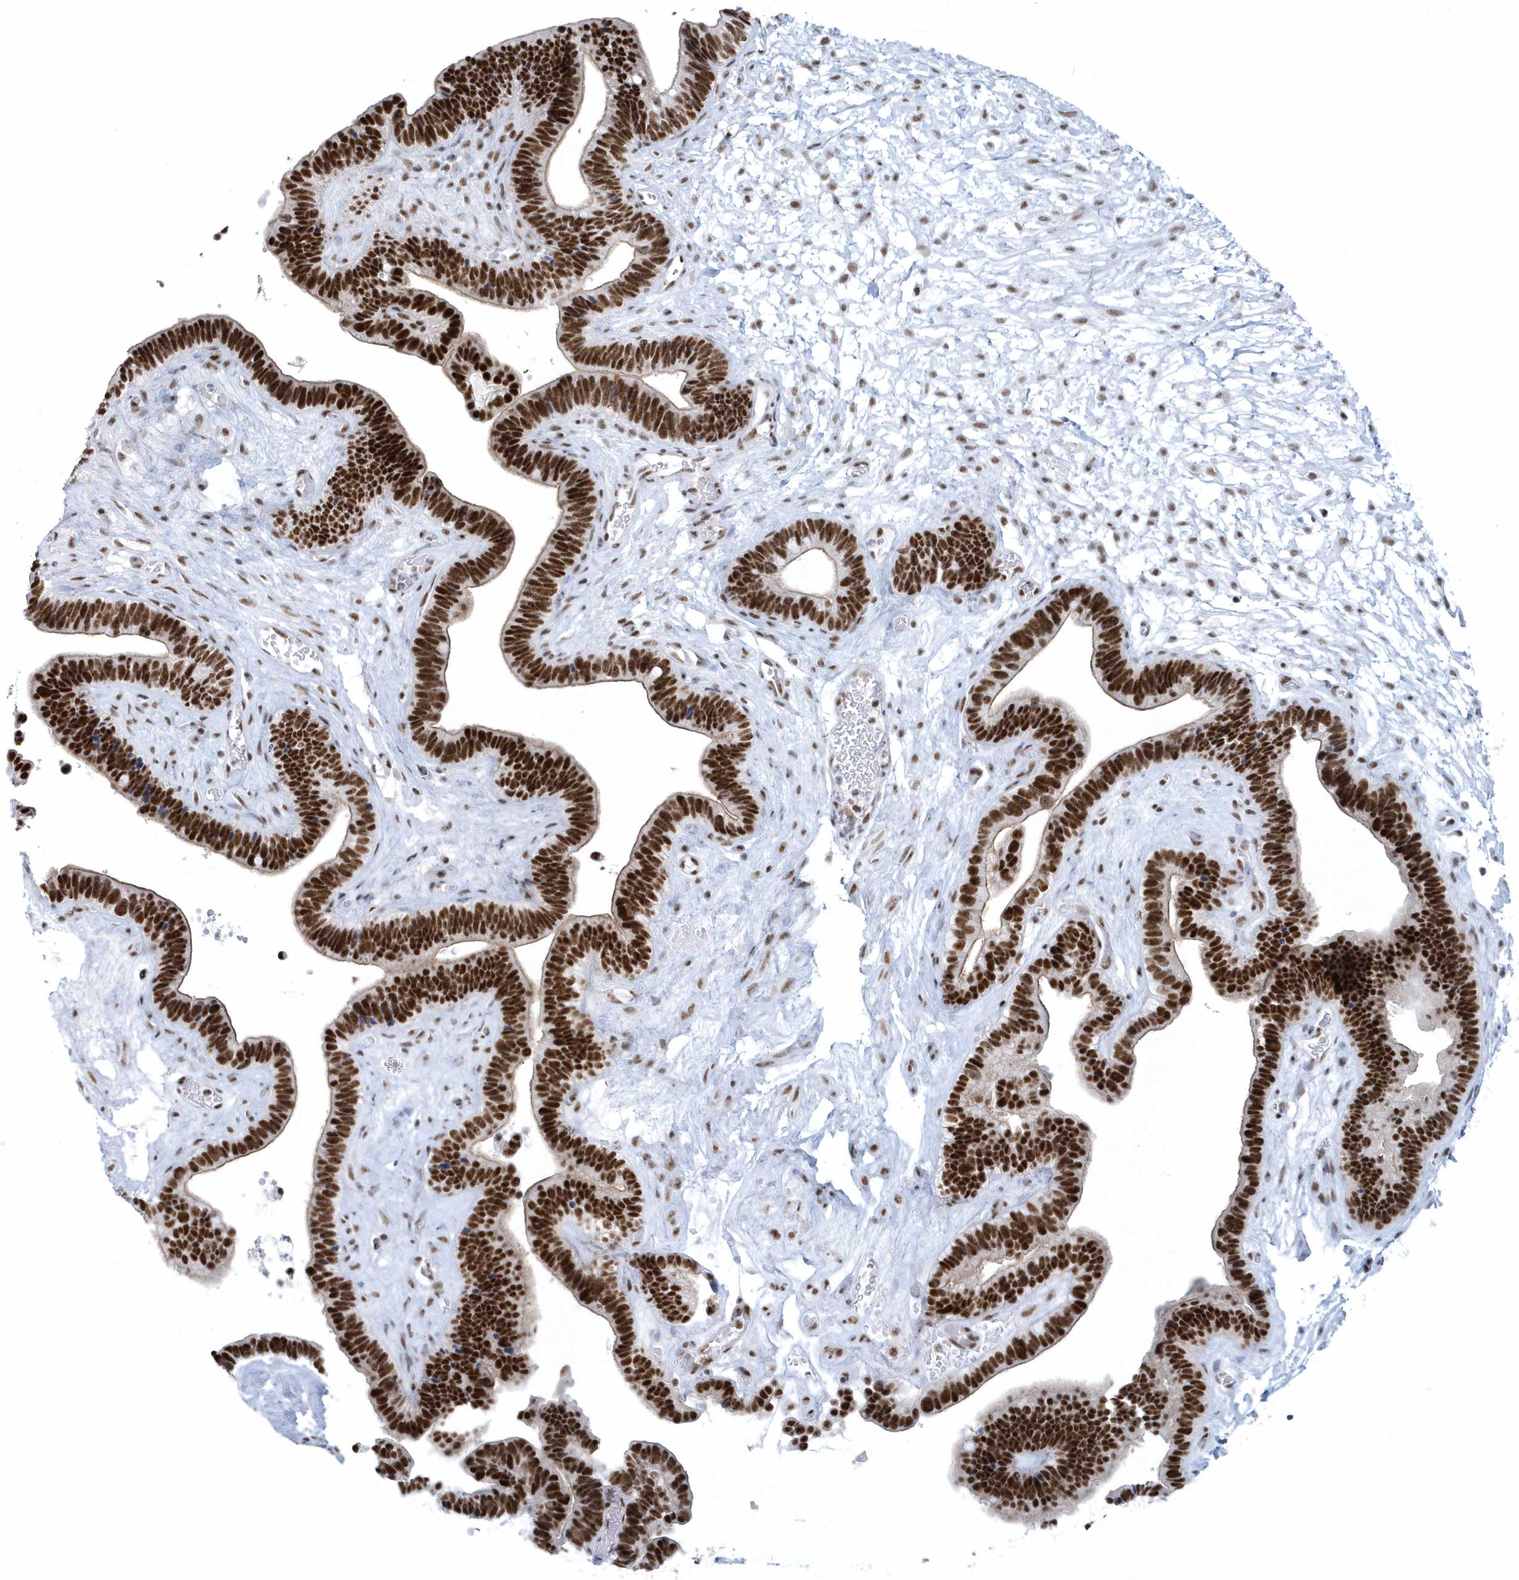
{"staining": {"intensity": "strong", "quantity": ">75%", "location": "nuclear"}, "tissue": "ovarian cancer", "cell_type": "Tumor cells", "image_type": "cancer", "snomed": [{"axis": "morphology", "description": "Cystadenocarcinoma, serous, NOS"}, {"axis": "topography", "description": "Ovary"}], "caption": "Ovarian serous cystadenocarcinoma stained with DAB (3,3'-diaminobenzidine) immunohistochemistry displays high levels of strong nuclear expression in about >75% of tumor cells.", "gene": "DCLRE1A", "patient": {"sex": "female", "age": 56}}